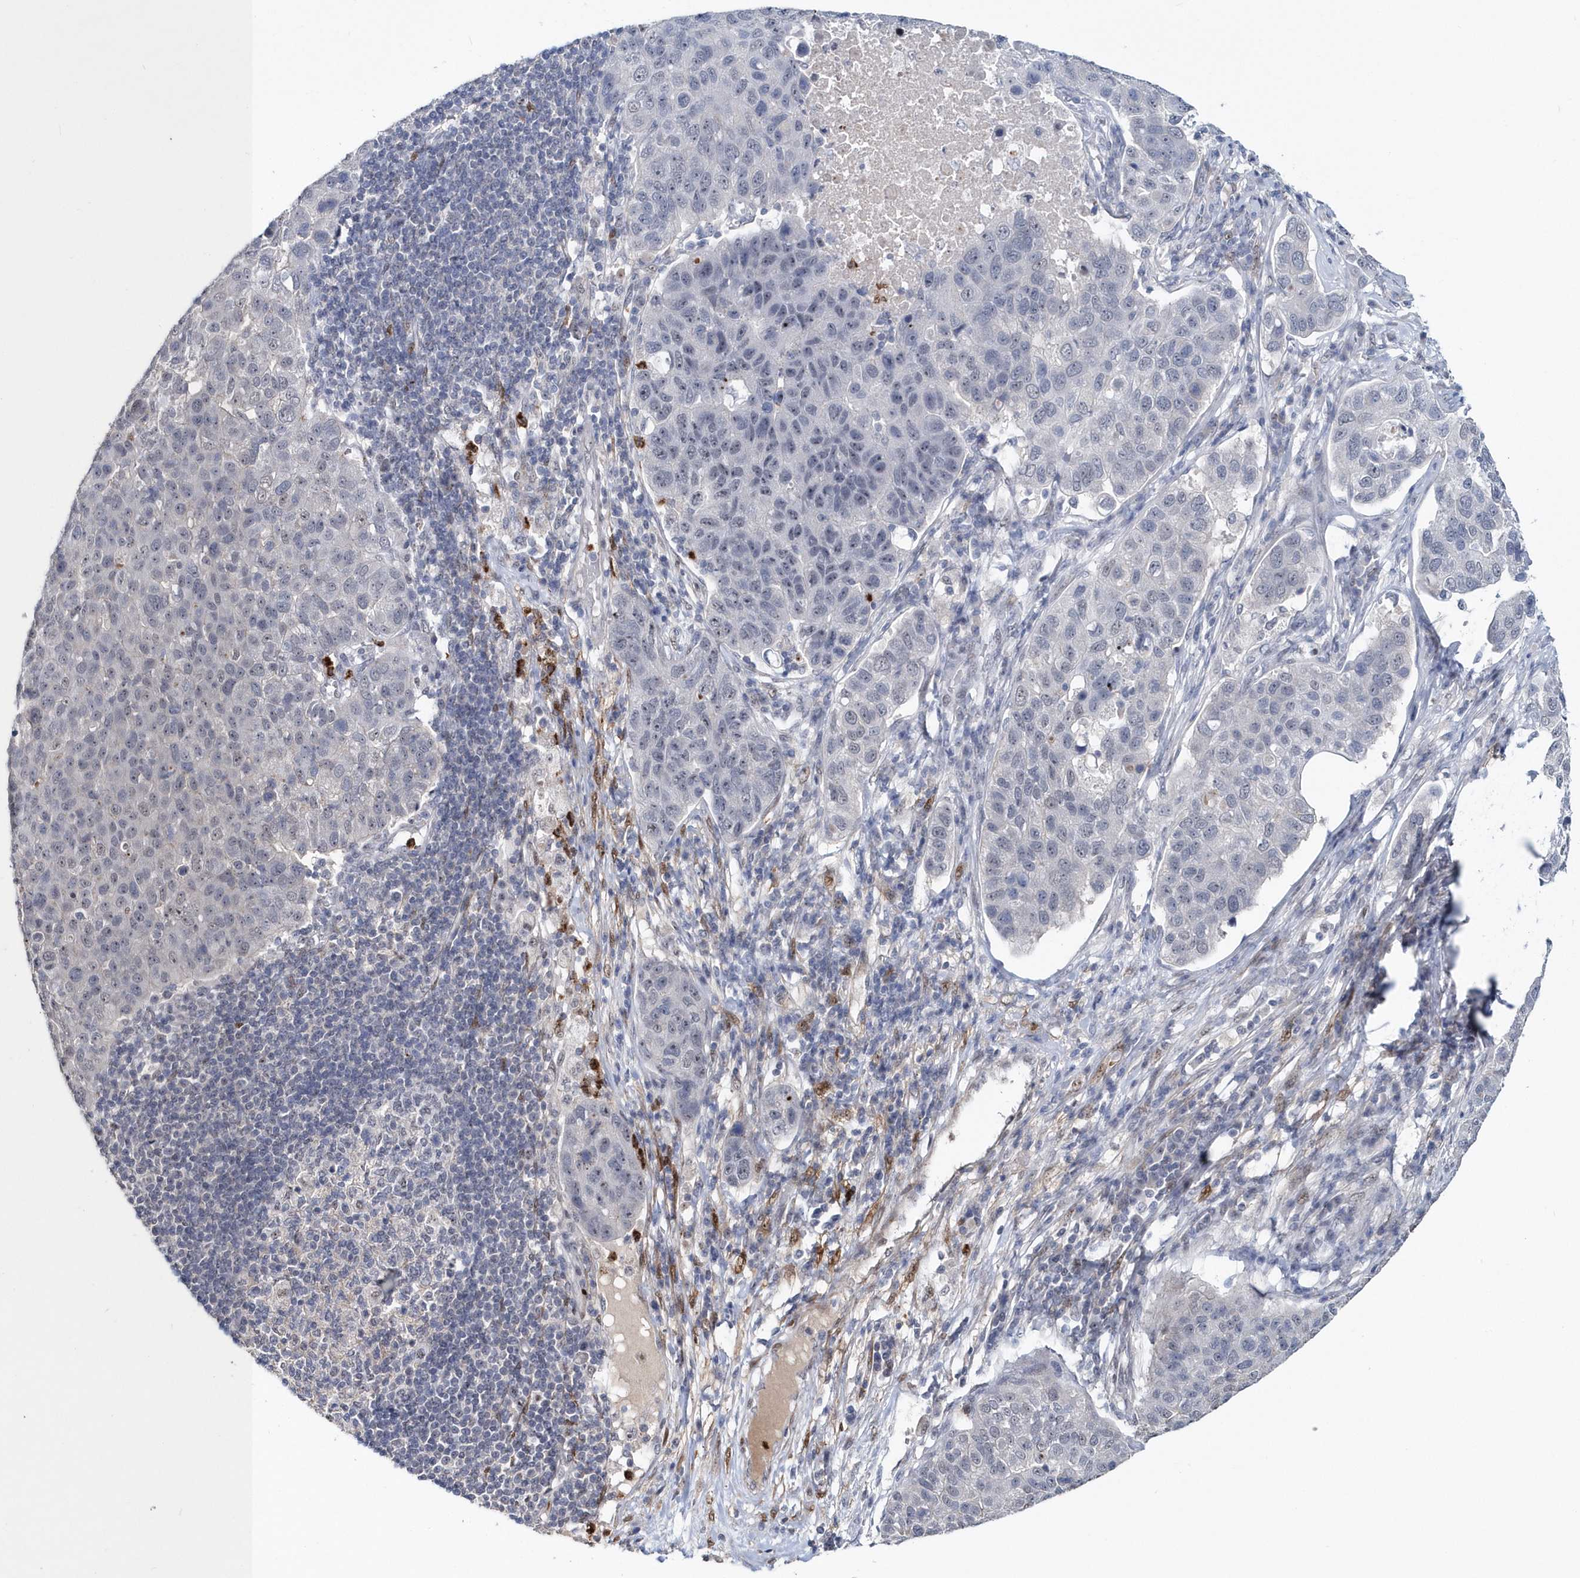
{"staining": {"intensity": "negative", "quantity": "none", "location": "none"}, "tissue": "pancreatic cancer", "cell_type": "Tumor cells", "image_type": "cancer", "snomed": [{"axis": "morphology", "description": "Adenocarcinoma, NOS"}, {"axis": "topography", "description": "Pancreas"}], "caption": "An immunohistochemistry (IHC) micrograph of pancreatic cancer is shown. There is no staining in tumor cells of pancreatic cancer.", "gene": "ASCL4", "patient": {"sex": "female", "age": 61}}